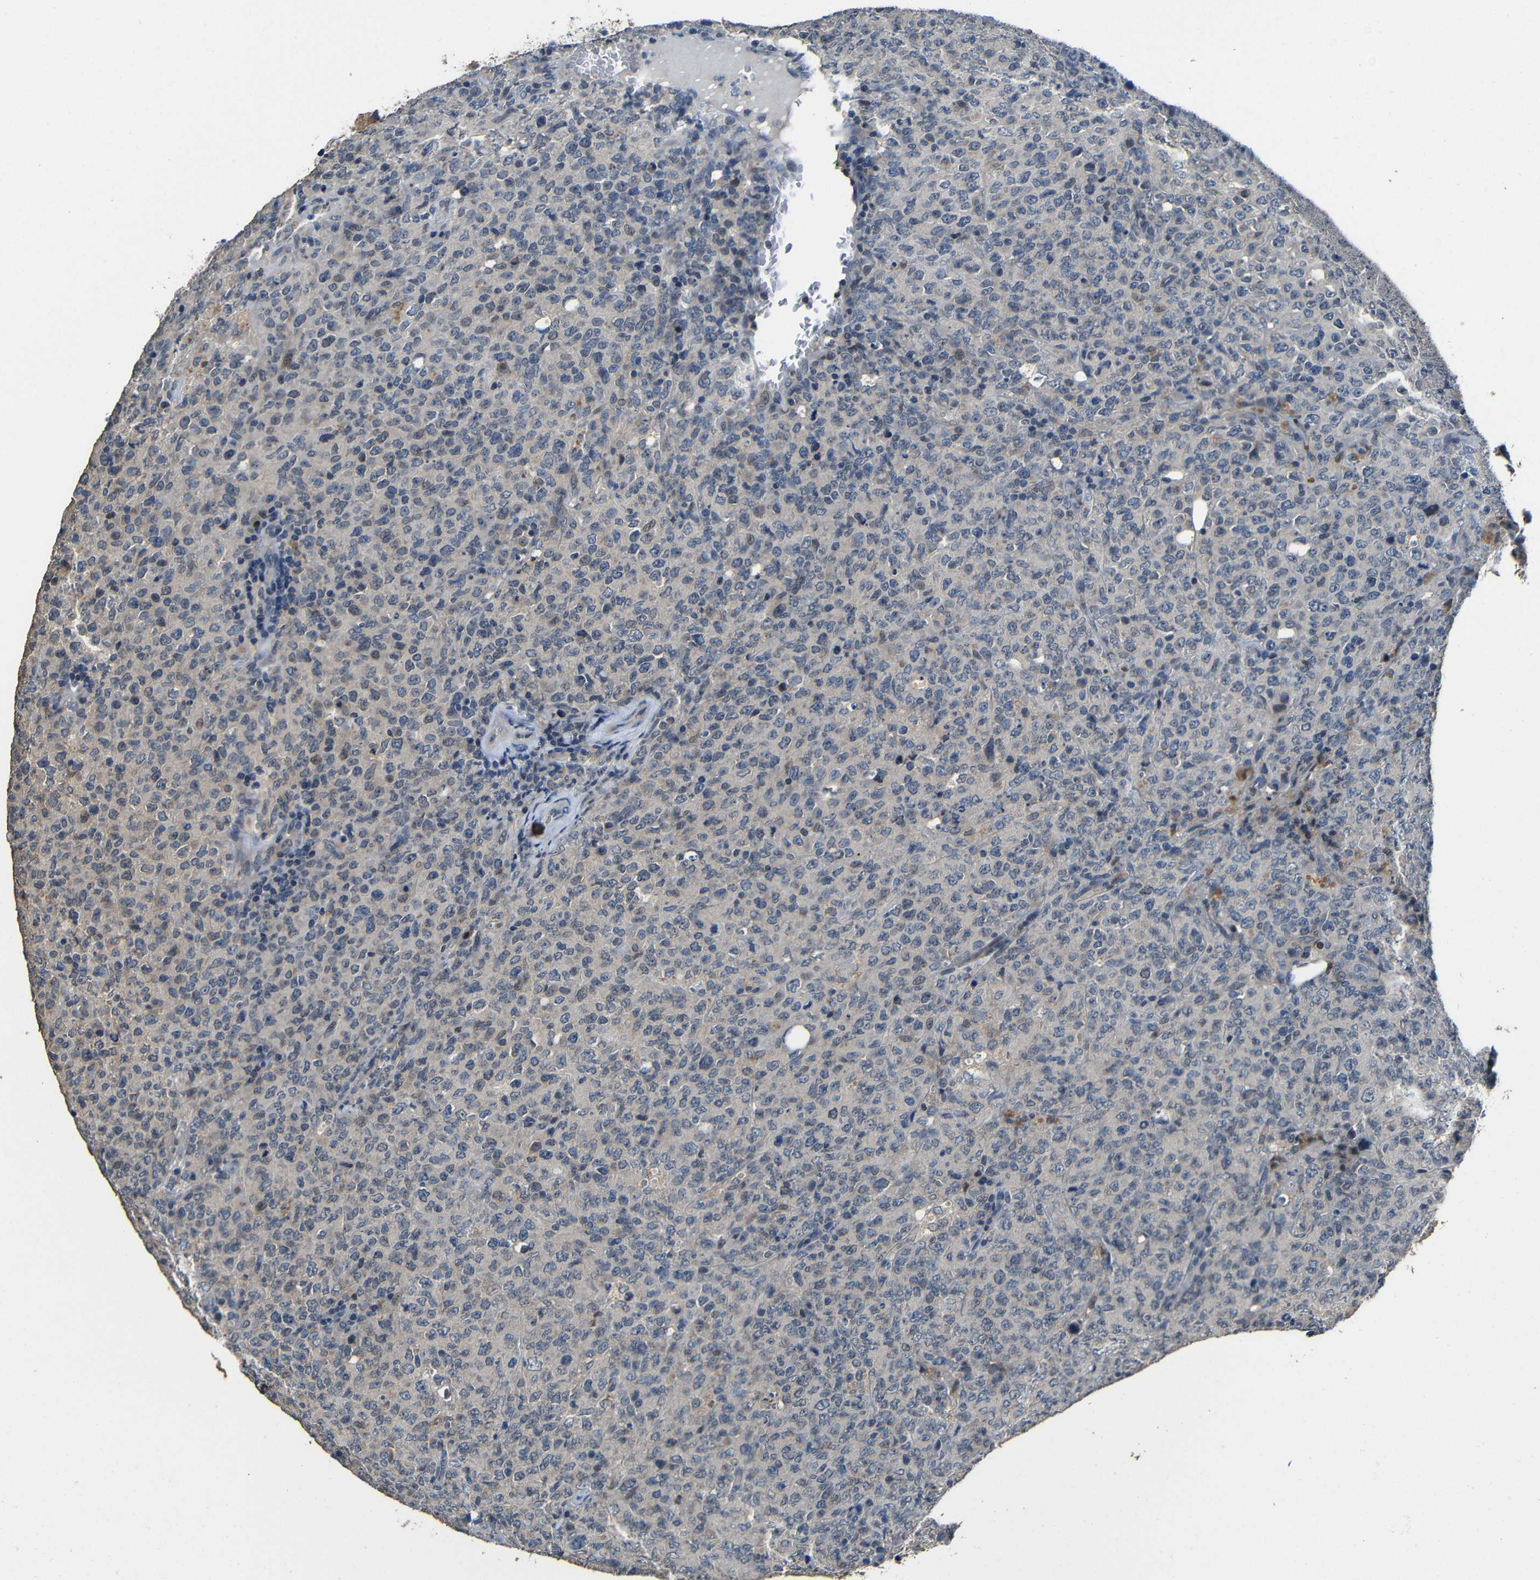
{"staining": {"intensity": "negative", "quantity": "none", "location": "none"}, "tissue": "lymphoma", "cell_type": "Tumor cells", "image_type": "cancer", "snomed": [{"axis": "morphology", "description": "Malignant lymphoma, non-Hodgkin's type, High grade"}, {"axis": "topography", "description": "Tonsil"}], "caption": "Immunohistochemistry micrograph of high-grade malignant lymphoma, non-Hodgkin's type stained for a protein (brown), which reveals no positivity in tumor cells.", "gene": "C6orf89", "patient": {"sex": "female", "age": 36}}